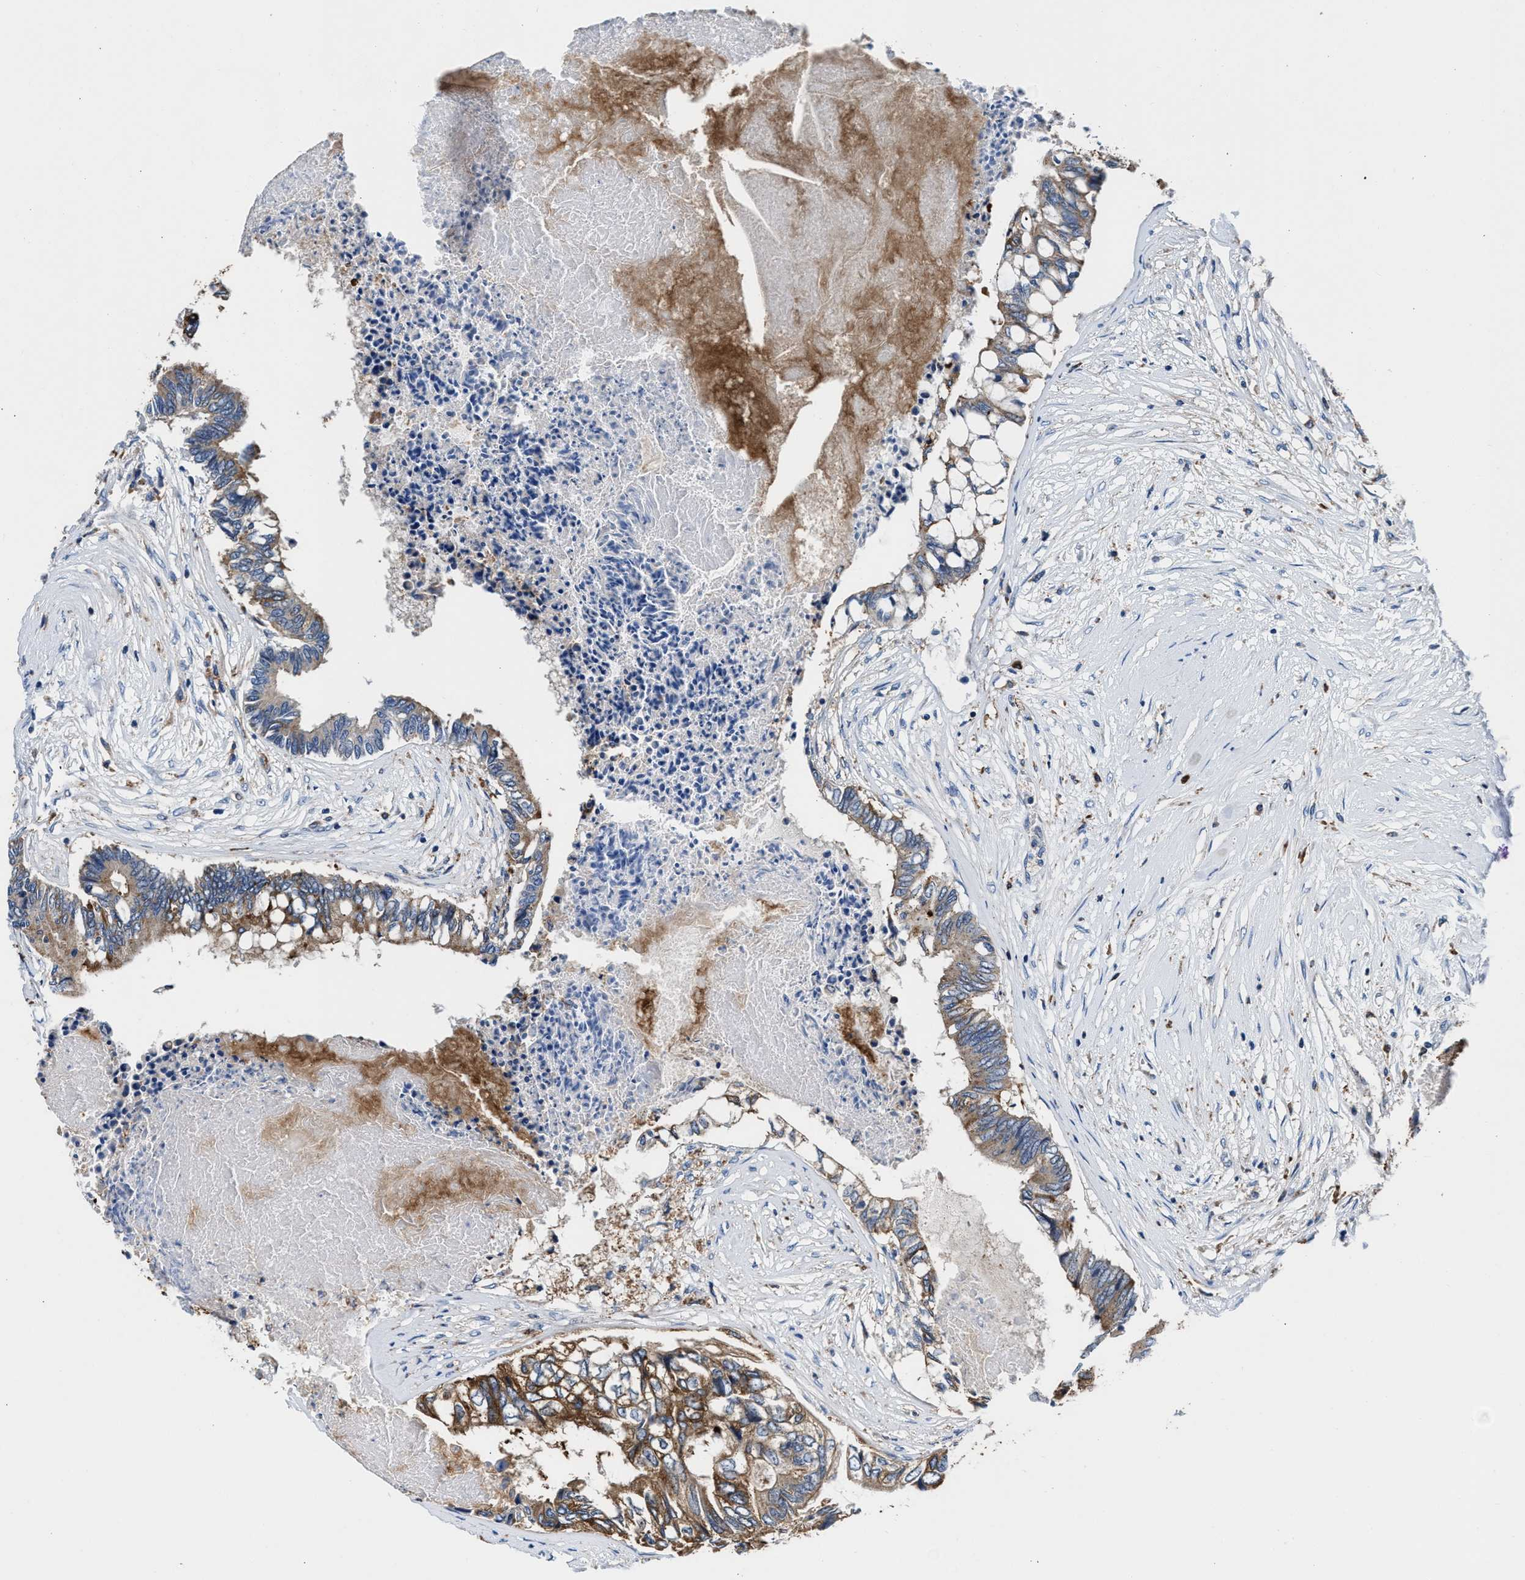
{"staining": {"intensity": "moderate", "quantity": "25%-75%", "location": "cytoplasmic/membranous"}, "tissue": "colorectal cancer", "cell_type": "Tumor cells", "image_type": "cancer", "snomed": [{"axis": "morphology", "description": "Adenocarcinoma, NOS"}, {"axis": "topography", "description": "Rectum"}], "caption": "DAB (3,3'-diaminobenzidine) immunohistochemical staining of colorectal cancer (adenocarcinoma) reveals moderate cytoplasmic/membranous protein staining in approximately 25%-75% of tumor cells.", "gene": "PPP1R9B", "patient": {"sex": "male", "age": 63}}